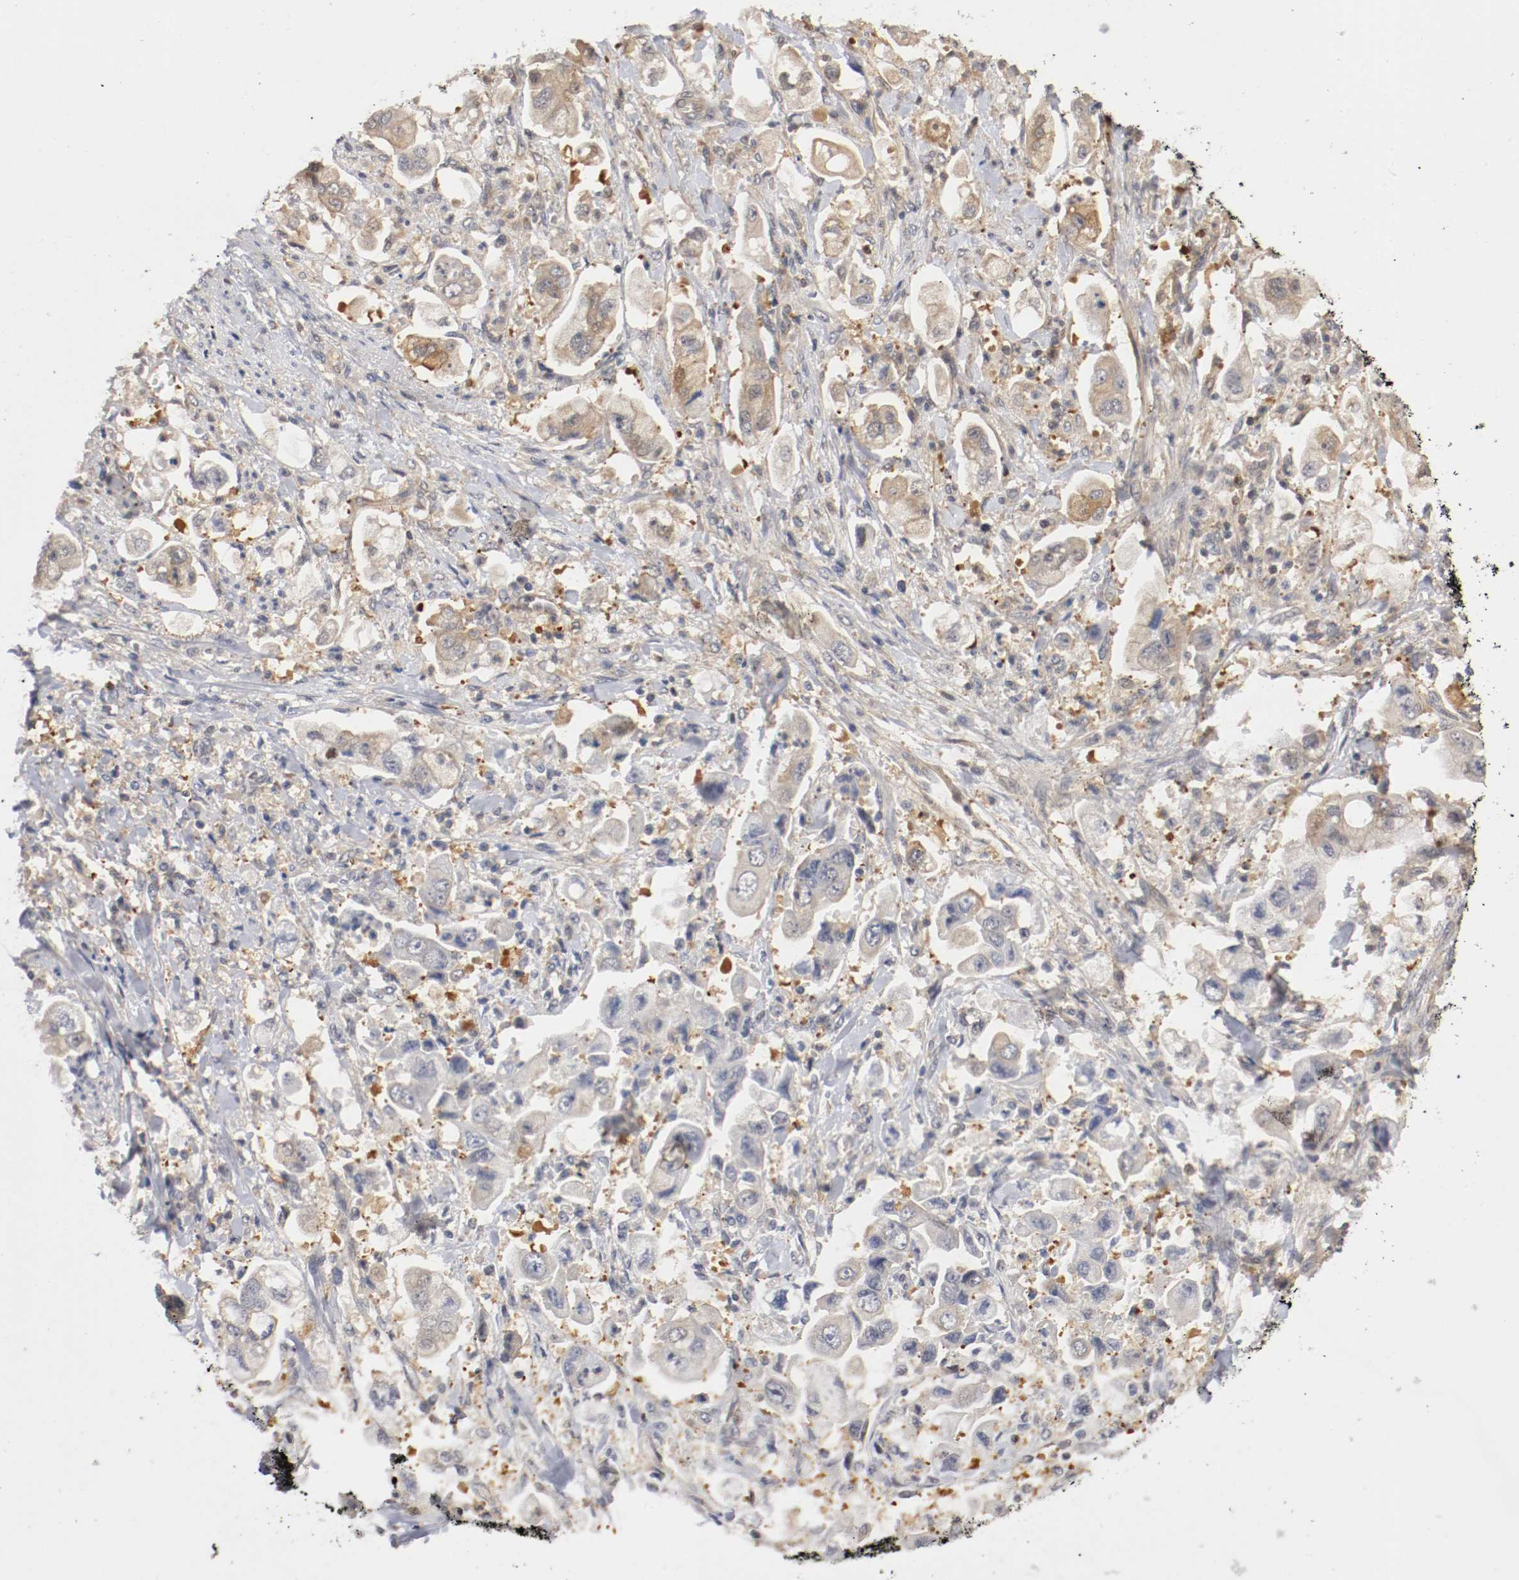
{"staining": {"intensity": "weak", "quantity": "25%-75%", "location": "cytoplasmic/membranous"}, "tissue": "stomach cancer", "cell_type": "Tumor cells", "image_type": "cancer", "snomed": [{"axis": "morphology", "description": "Adenocarcinoma, NOS"}, {"axis": "topography", "description": "Stomach"}], "caption": "Adenocarcinoma (stomach) stained with a brown dye demonstrates weak cytoplasmic/membranous positive staining in approximately 25%-75% of tumor cells.", "gene": "RBM23", "patient": {"sex": "male", "age": 62}}